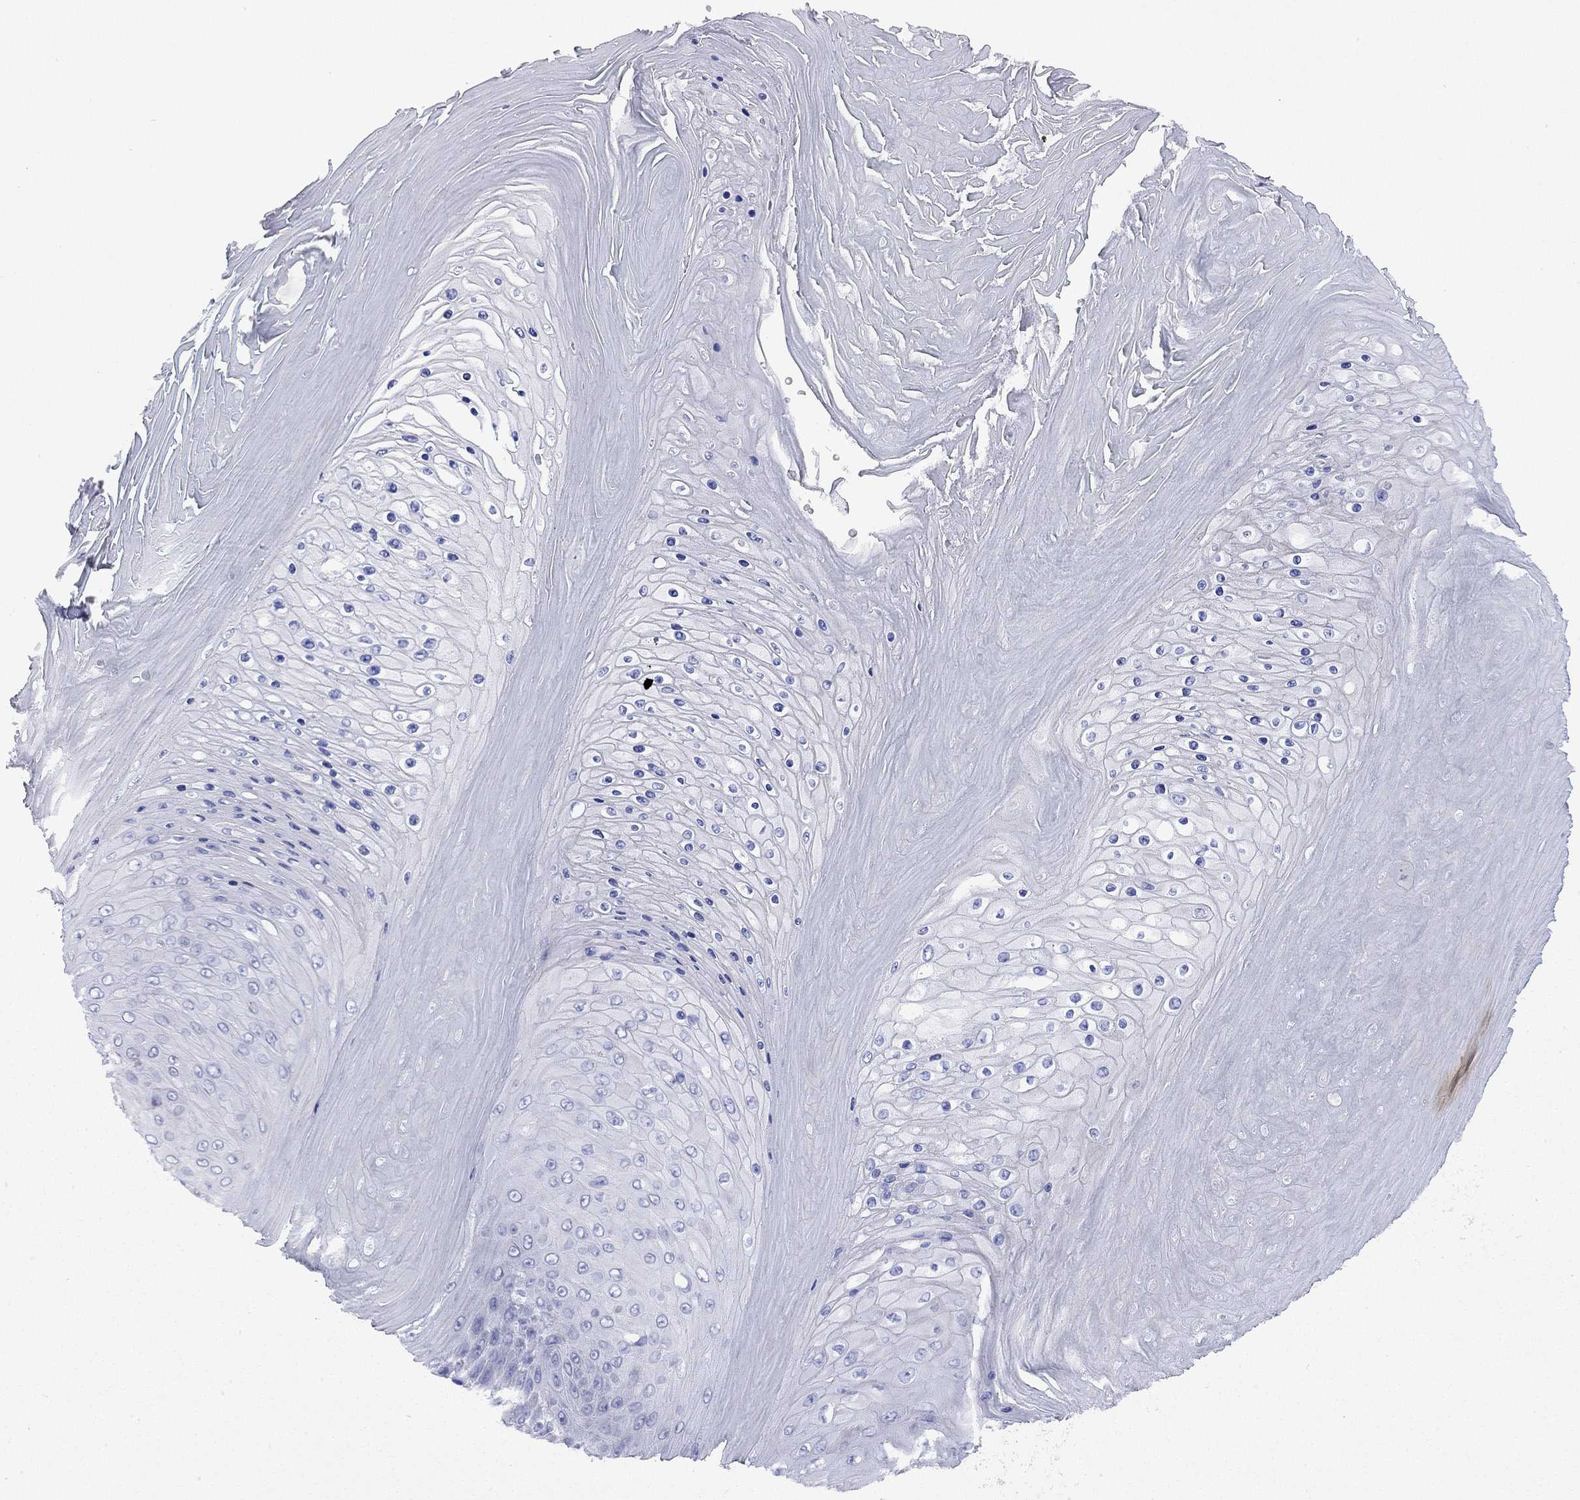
{"staining": {"intensity": "negative", "quantity": "none", "location": "none"}, "tissue": "skin cancer", "cell_type": "Tumor cells", "image_type": "cancer", "snomed": [{"axis": "morphology", "description": "Squamous cell carcinoma, NOS"}, {"axis": "topography", "description": "Skin"}], "caption": "There is no significant positivity in tumor cells of skin cancer (squamous cell carcinoma).", "gene": "FIGLA", "patient": {"sex": "male", "age": 62}}